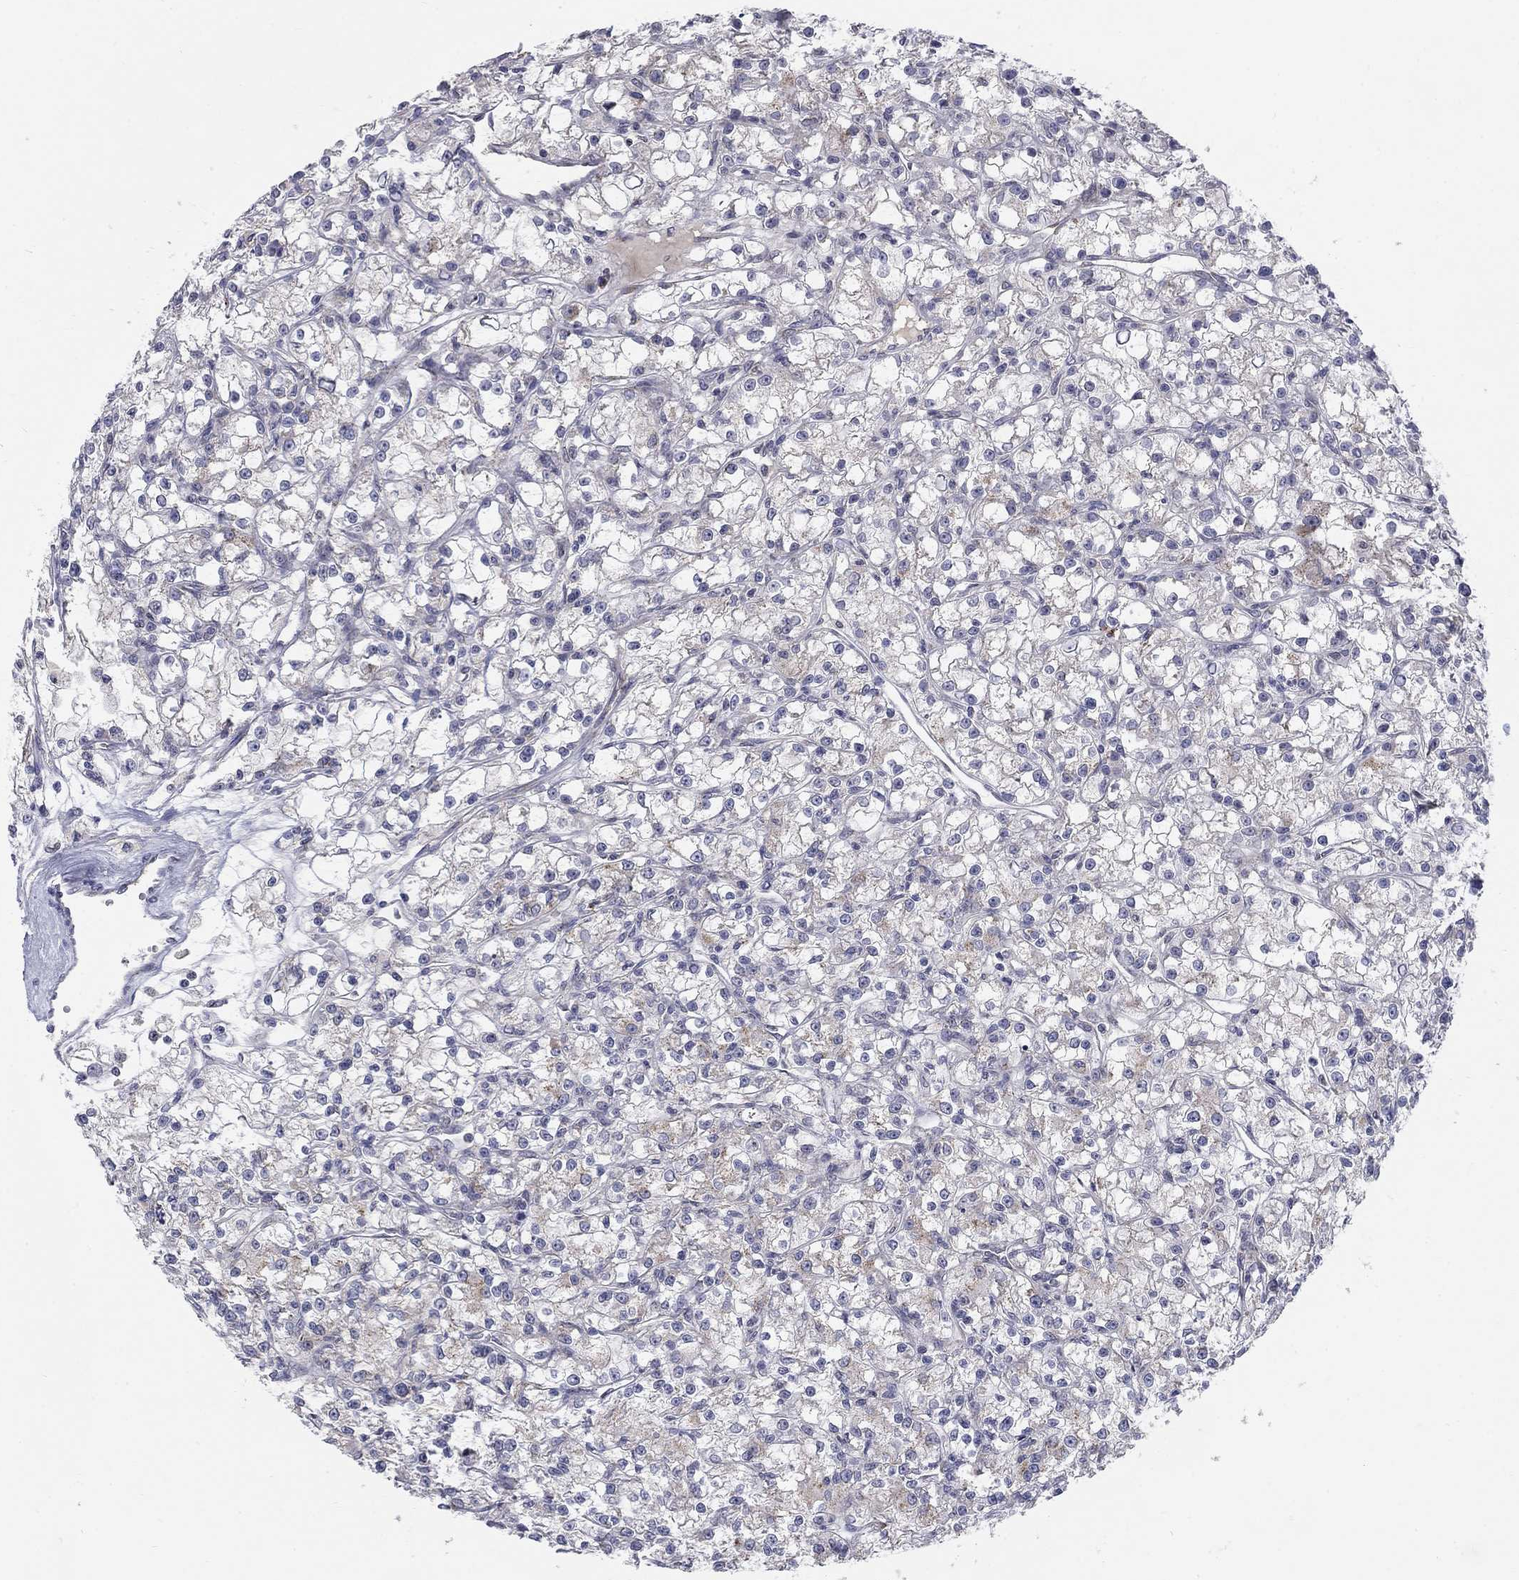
{"staining": {"intensity": "weak", "quantity": "<25%", "location": "cytoplasmic/membranous"}, "tissue": "renal cancer", "cell_type": "Tumor cells", "image_type": "cancer", "snomed": [{"axis": "morphology", "description": "Adenocarcinoma, NOS"}, {"axis": "topography", "description": "Kidney"}], "caption": "Tumor cells are negative for protein expression in human adenocarcinoma (renal).", "gene": "PANK3", "patient": {"sex": "female", "age": 59}}